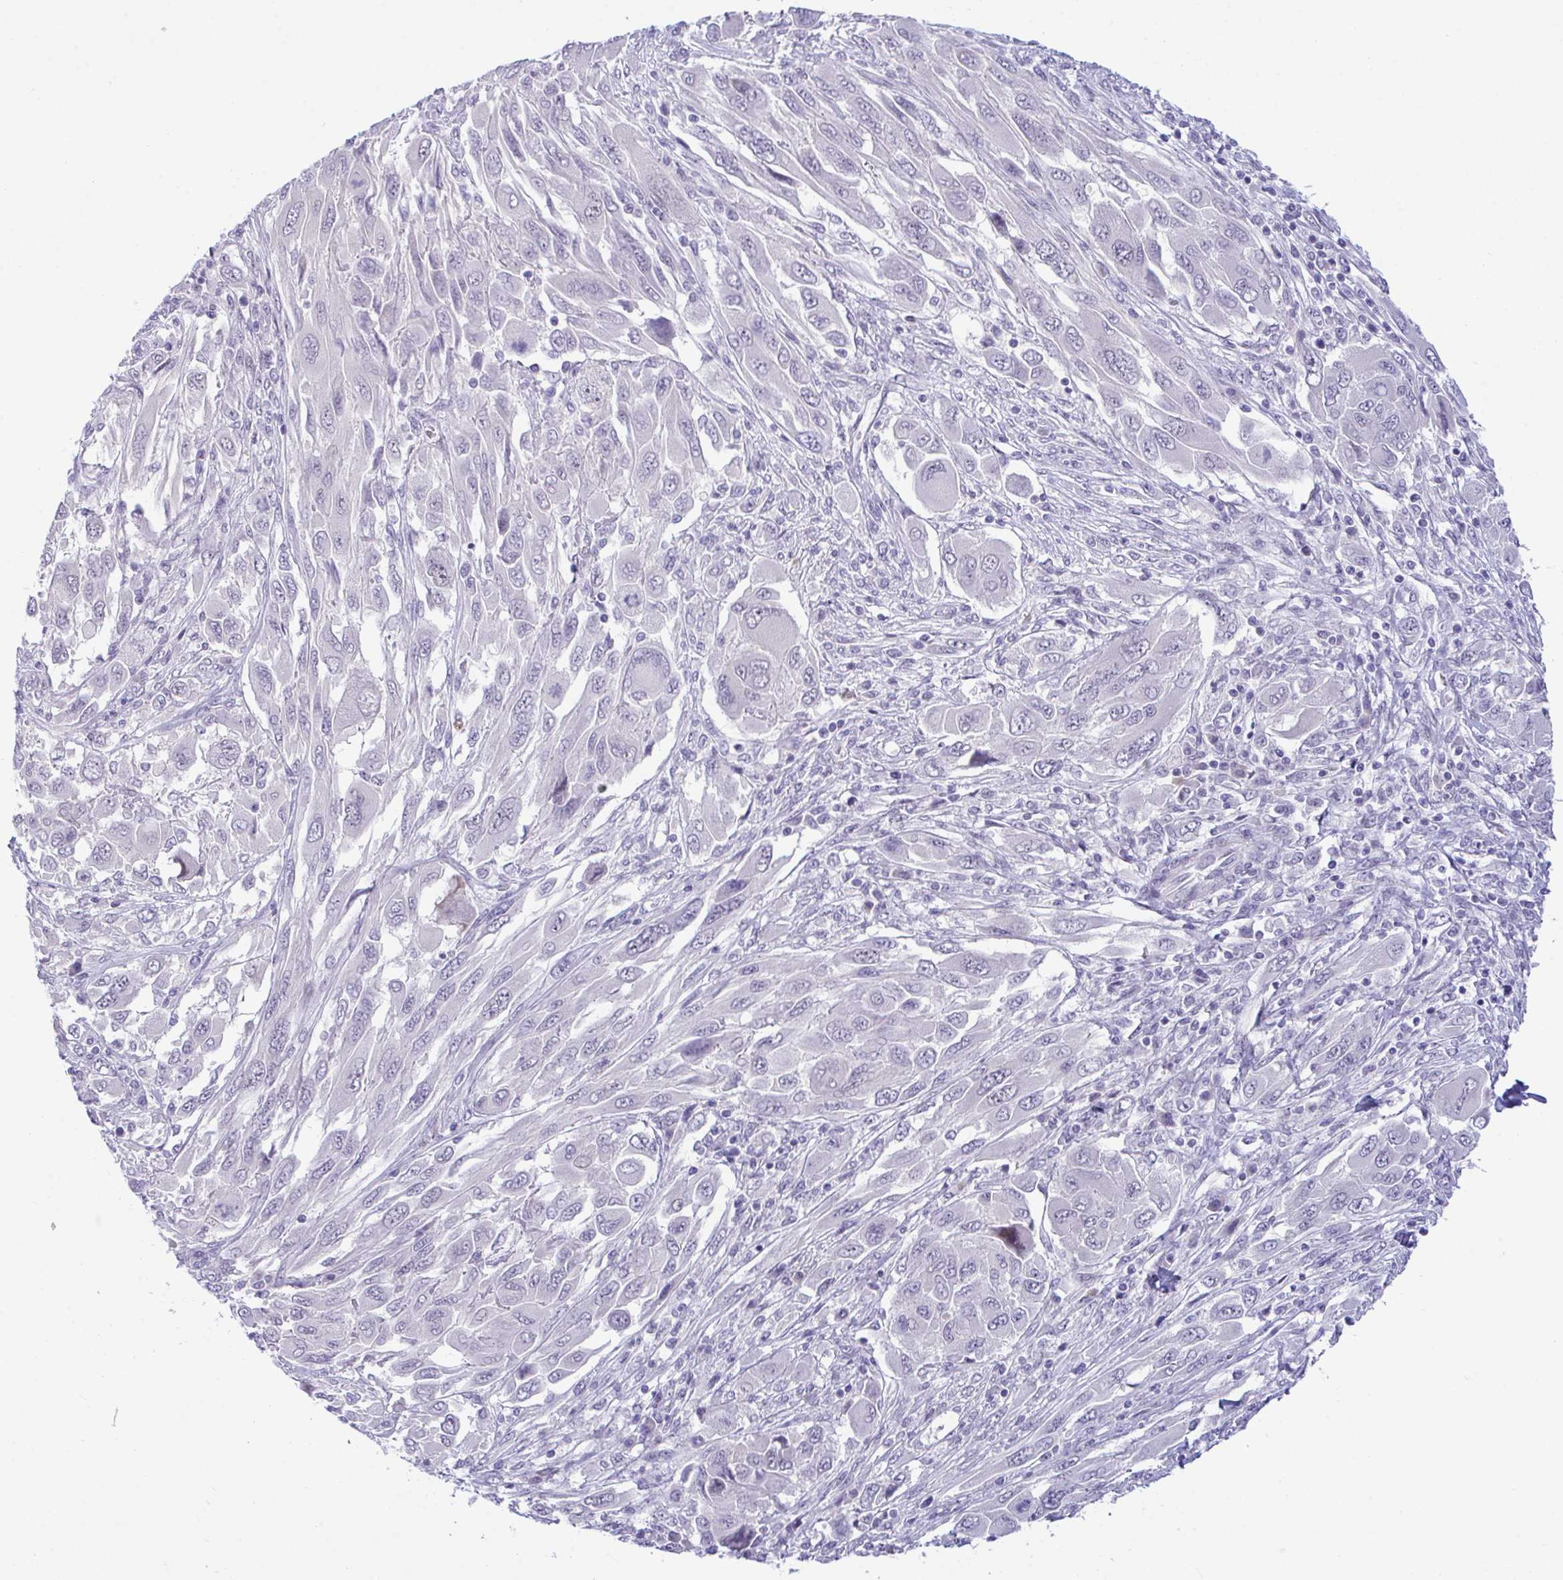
{"staining": {"intensity": "negative", "quantity": "none", "location": "none"}, "tissue": "melanoma", "cell_type": "Tumor cells", "image_type": "cancer", "snomed": [{"axis": "morphology", "description": "Malignant melanoma, NOS"}, {"axis": "topography", "description": "Skin"}], "caption": "Melanoma was stained to show a protein in brown. There is no significant positivity in tumor cells.", "gene": "USP35", "patient": {"sex": "female", "age": 91}}